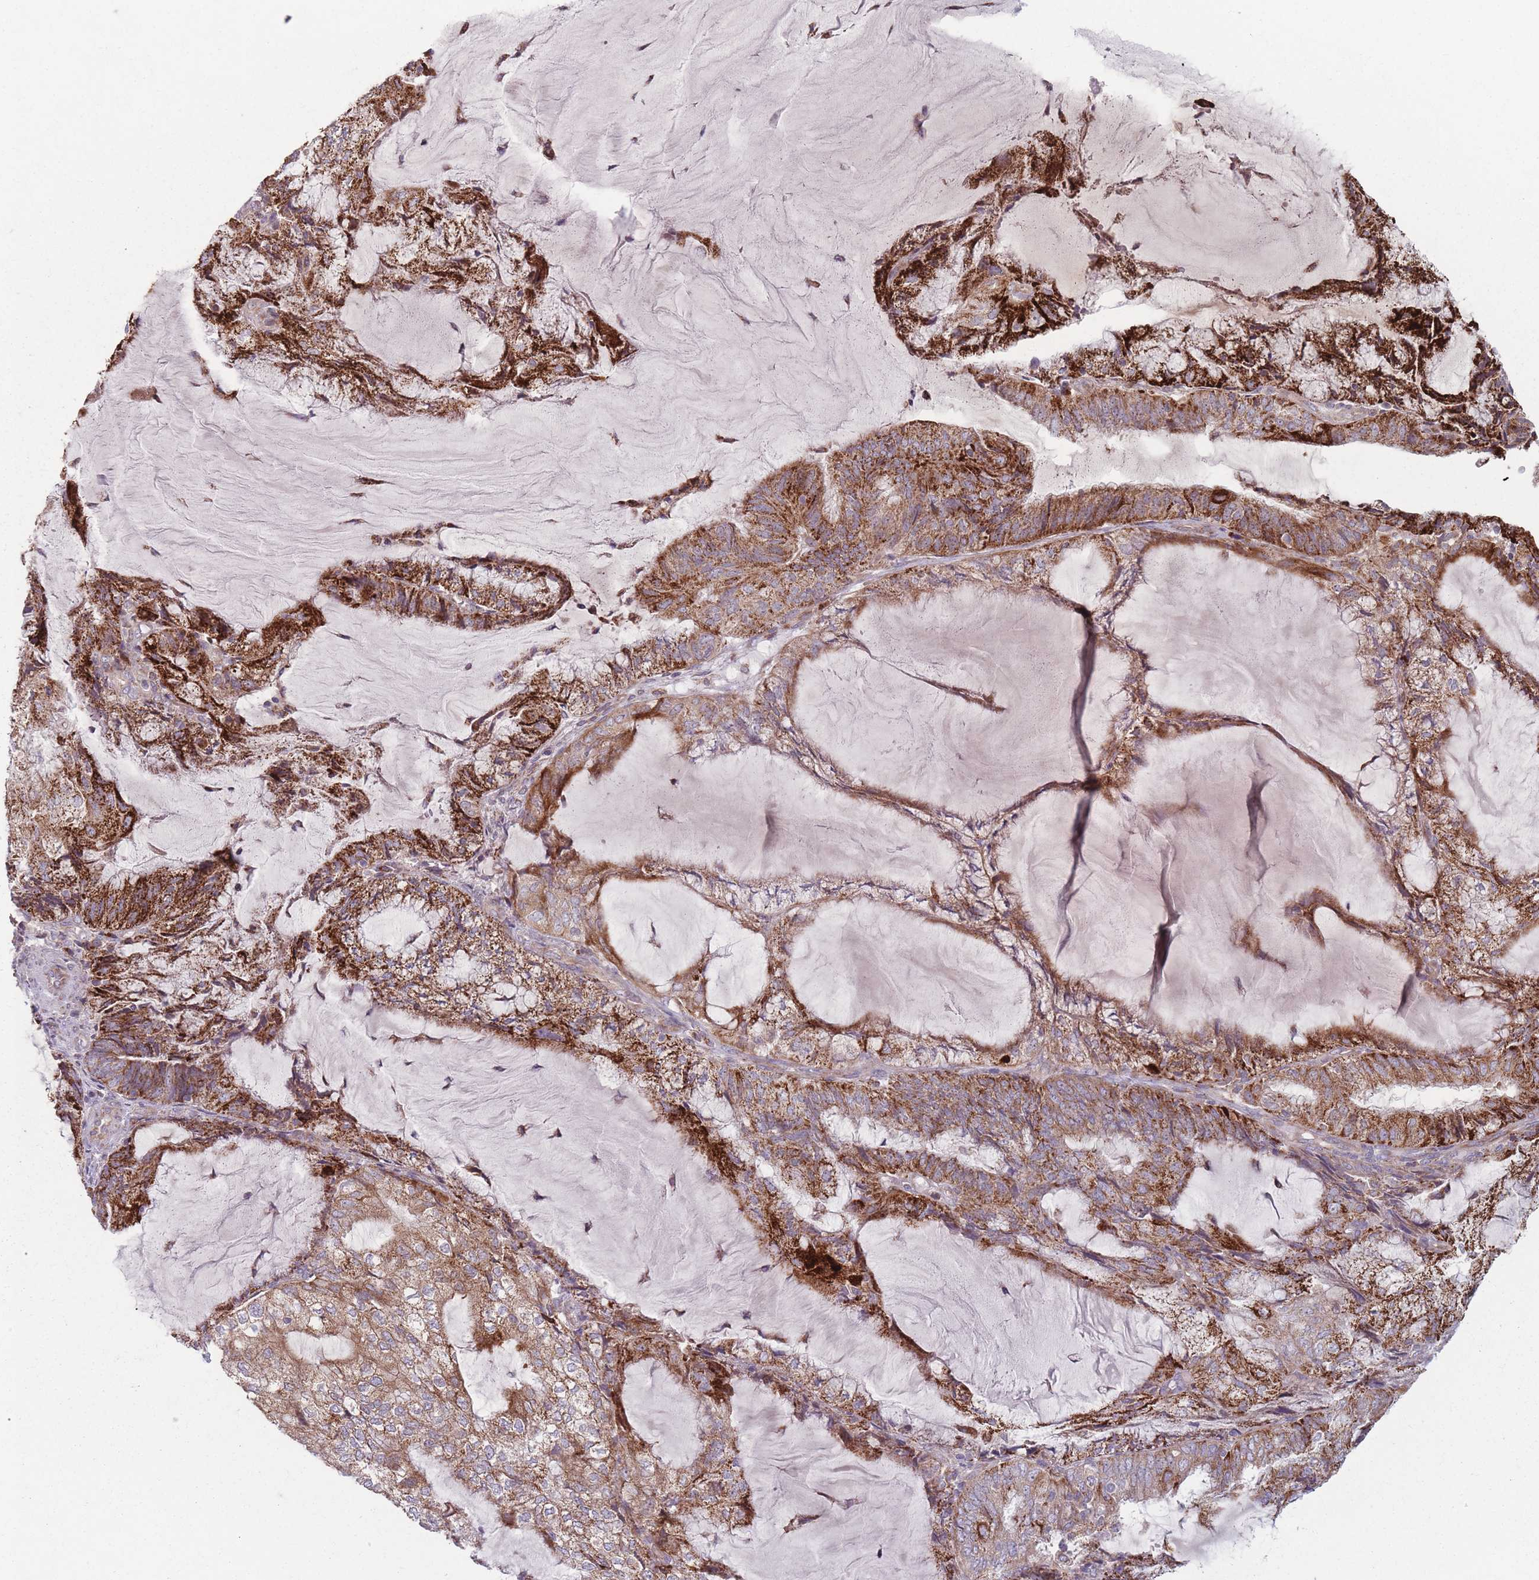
{"staining": {"intensity": "strong", "quantity": "25%-75%", "location": "cytoplasmic/membranous"}, "tissue": "endometrial cancer", "cell_type": "Tumor cells", "image_type": "cancer", "snomed": [{"axis": "morphology", "description": "Adenocarcinoma, NOS"}, {"axis": "topography", "description": "Endometrium"}], "caption": "Immunohistochemical staining of human endometrial adenocarcinoma demonstrates high levels of strong cytoplasmic/membranous positivity in about 25%-75% of tumor cells.", "gene": "OR10Q1", "patient": {"sex": "female", "age": 81}}